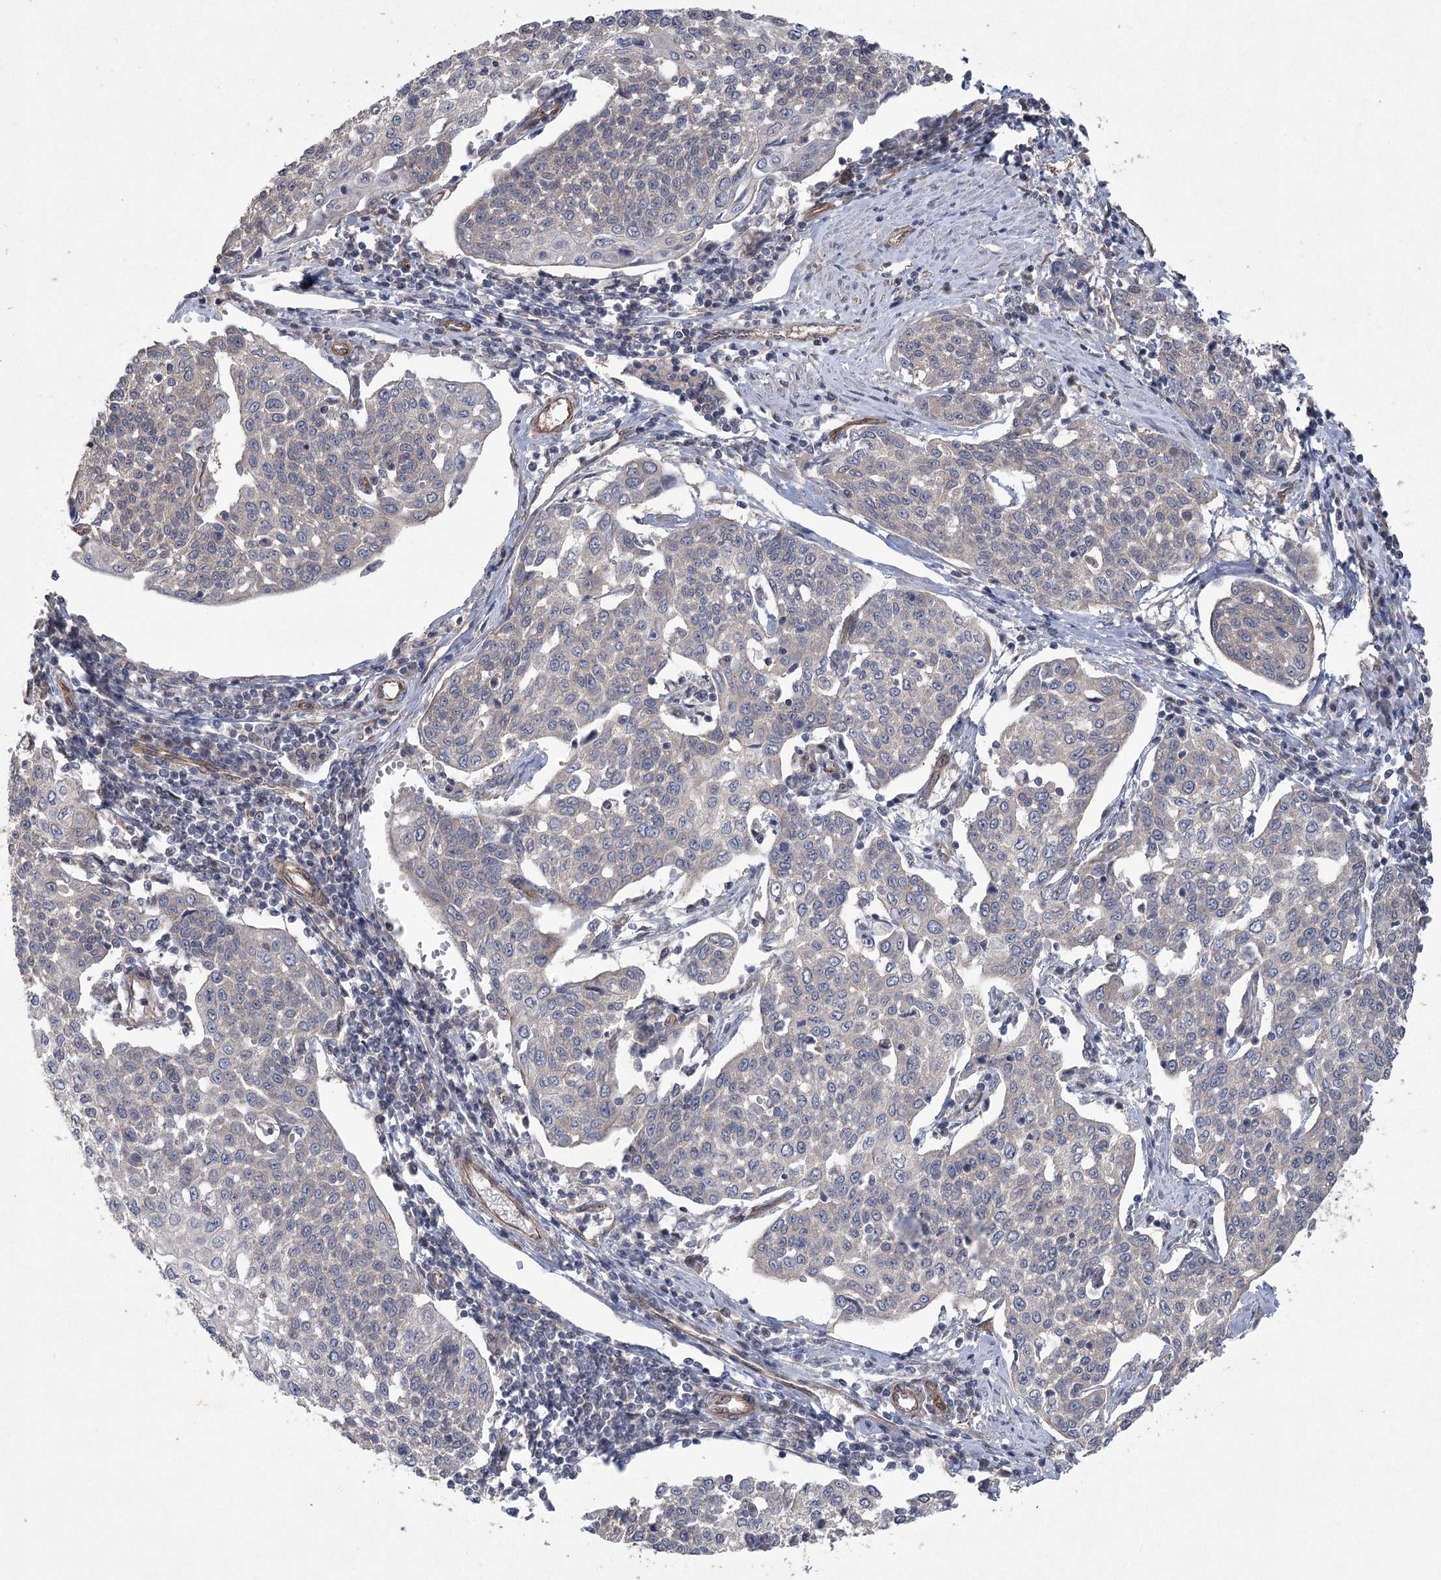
{"staining": {"intensity": "weak", "quantity": "<25%", "location": "cytoplasmic/membranous"}, "tissue": "cervical cancer", "cell_type": "Tumor cells", "image_type": "cancer", "snomed": [{"axis": "morphology", "description": "Squamous cell carcinoma, NOS"}, {"axis": "topography", "description": "Cervix"}], "caption": "A high-resolution micrograph shows IHC staining of cervical squamous cell carcinoma, which shows no significant expression in tumor cells. Nuclei are stained in blue.", "gene": "RWDD4", "patient": {"sex": "female", "age": 34}}